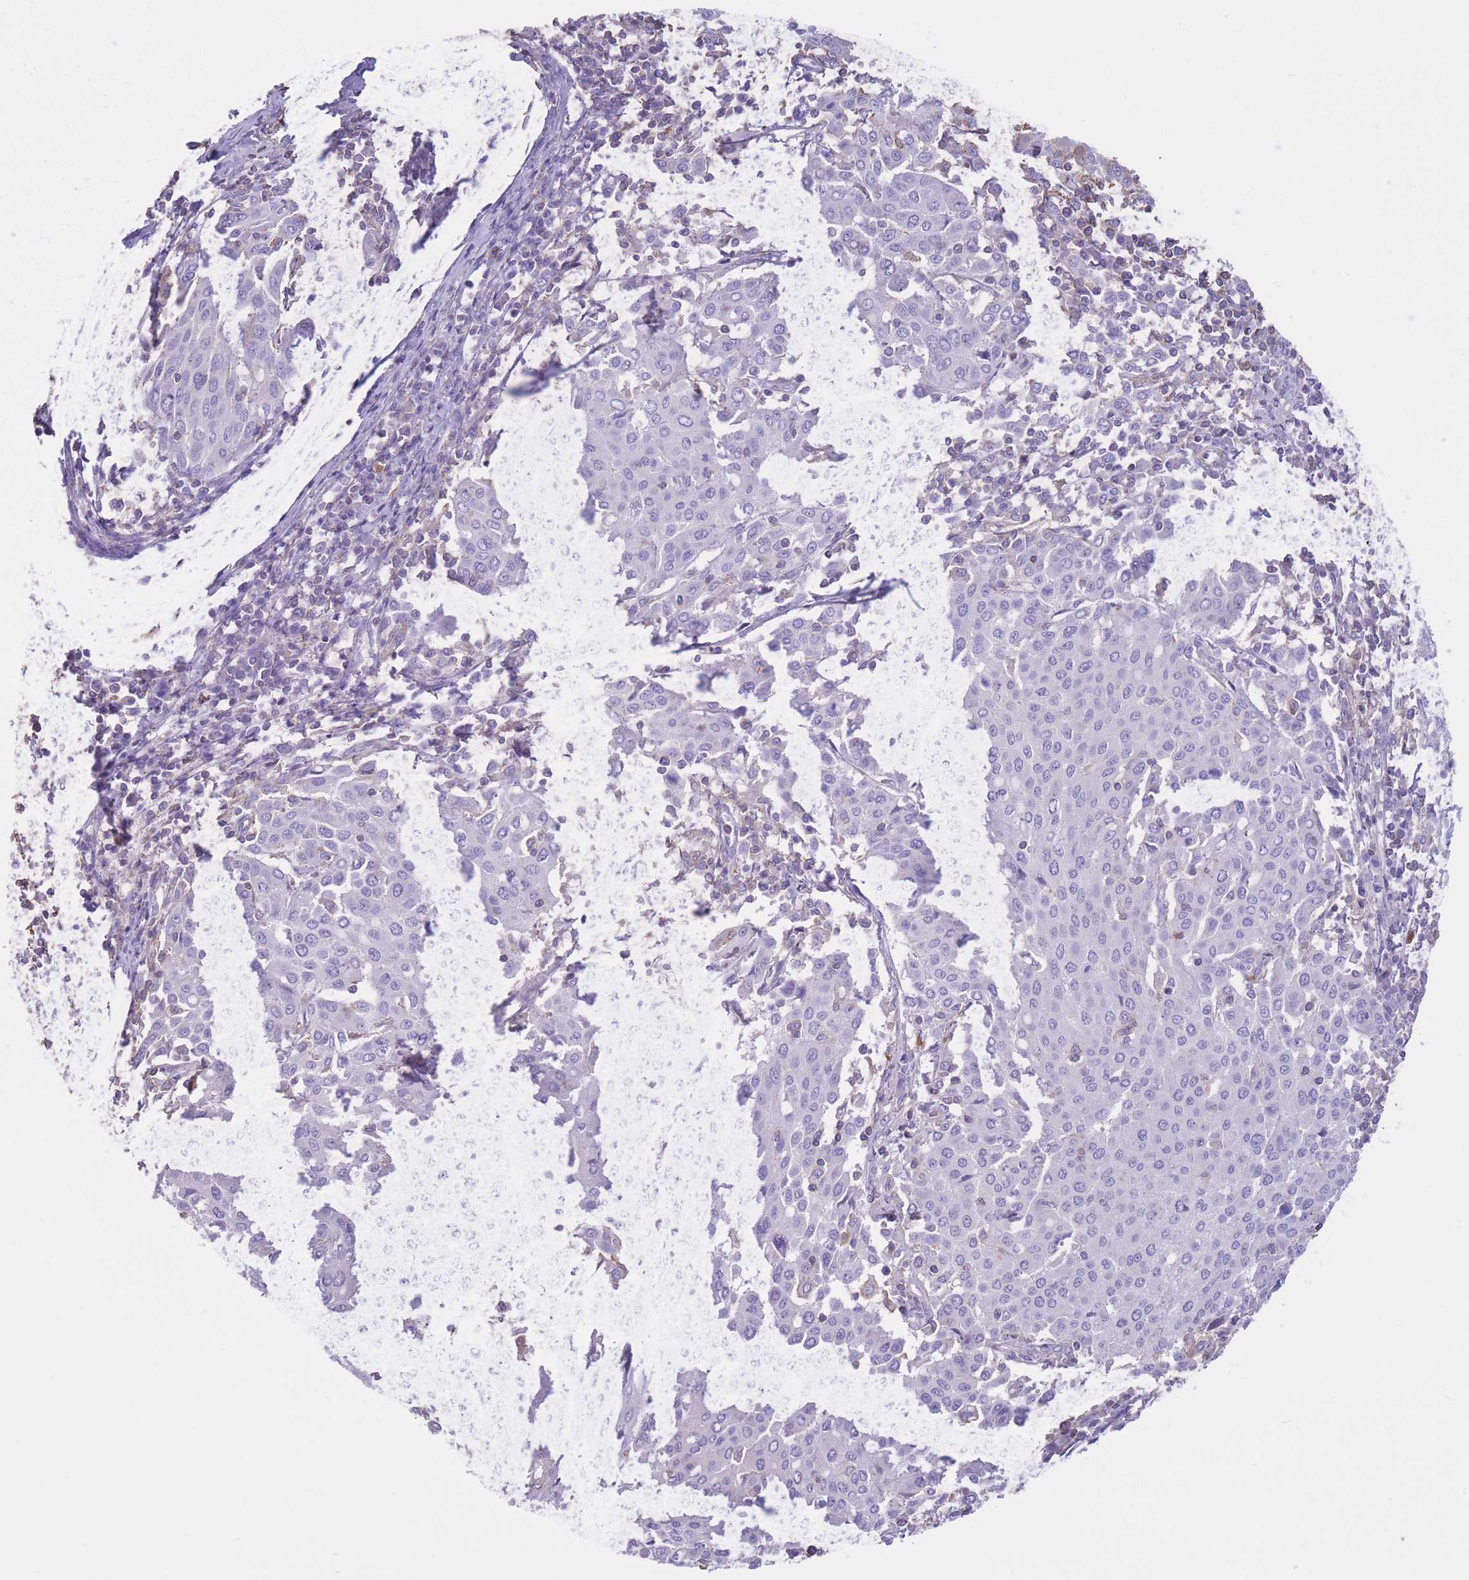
{"staining": {"intensity": "negative", "quantity": "none", "location": "none"}, "tissue": "cervical cancer", "cell_type": "Tumor cells", "image_type": "cancer", "snomed": [{"axis": "morphology", "description": "Squamous cell carcinoma, NOS"}, {"axis": "topography", "description": "Cervix"}], "caption": "An immunohistochemistry (IHC) photomicrograph of cervical cancer is shown. There is no staining in tumor cells of cervical cancer.", "gene": "PDHA1", "patient": {"sex": "female", "age": 46}}